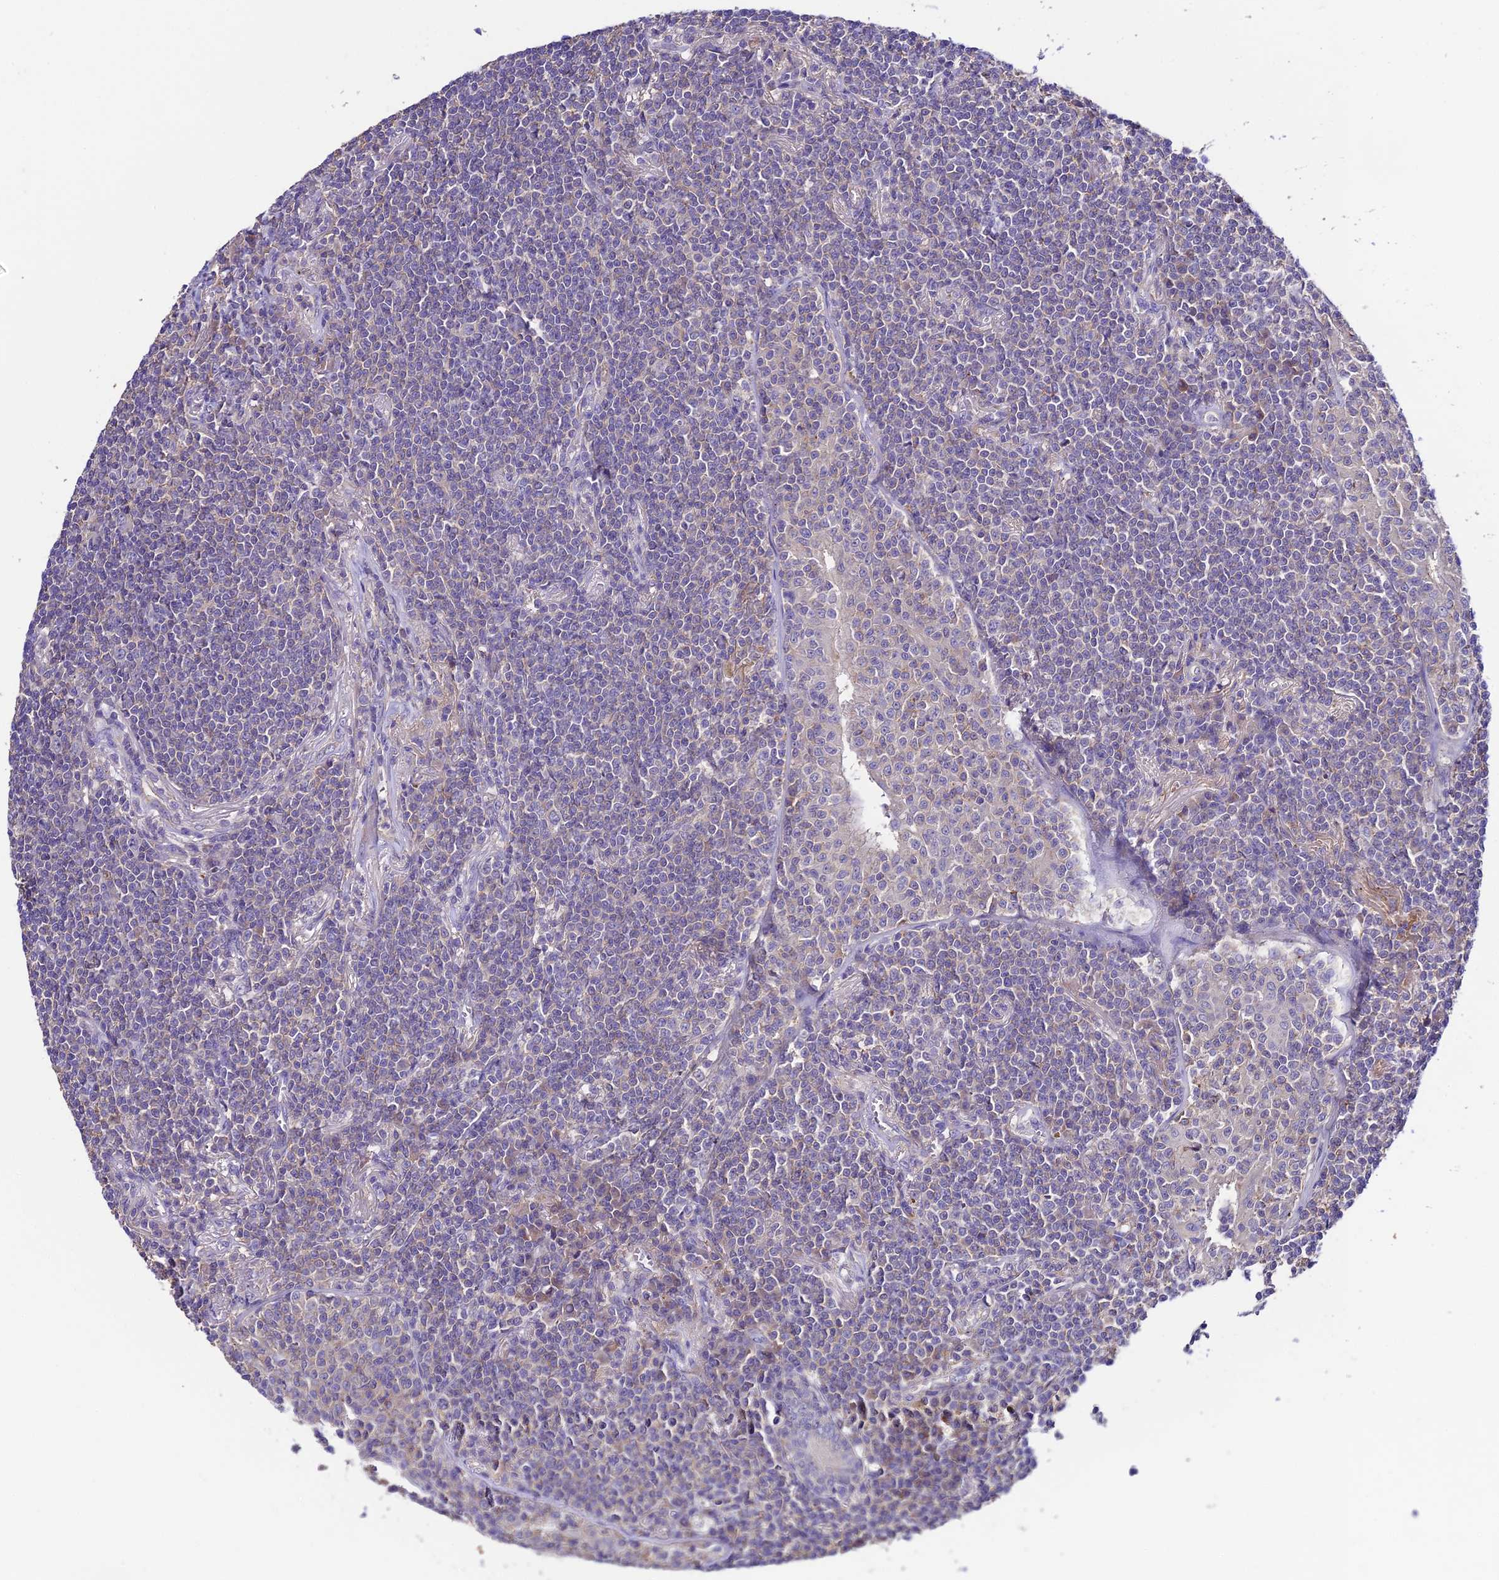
{"staining": {"intensity": "negative", "quantity": "none", "location": "none"}, "tissue": "lymphoma", "cell_type": "Tumor cells", "image_type": "cancer", "snomed": [{"axis": "morphology", "description": "Malignant lymphoma, non-Hodgkin's type, Low grade"}, {"axis": "topography", "description": "Lung"}], "caption": "Malignant lymphoma, non-Hodgkin's type (low-grade) was stained to show a protein in brown. There is no significant staining in tumor cells.", "gene": "BRME1", "patient": {"sex": "female", "age": 71}}